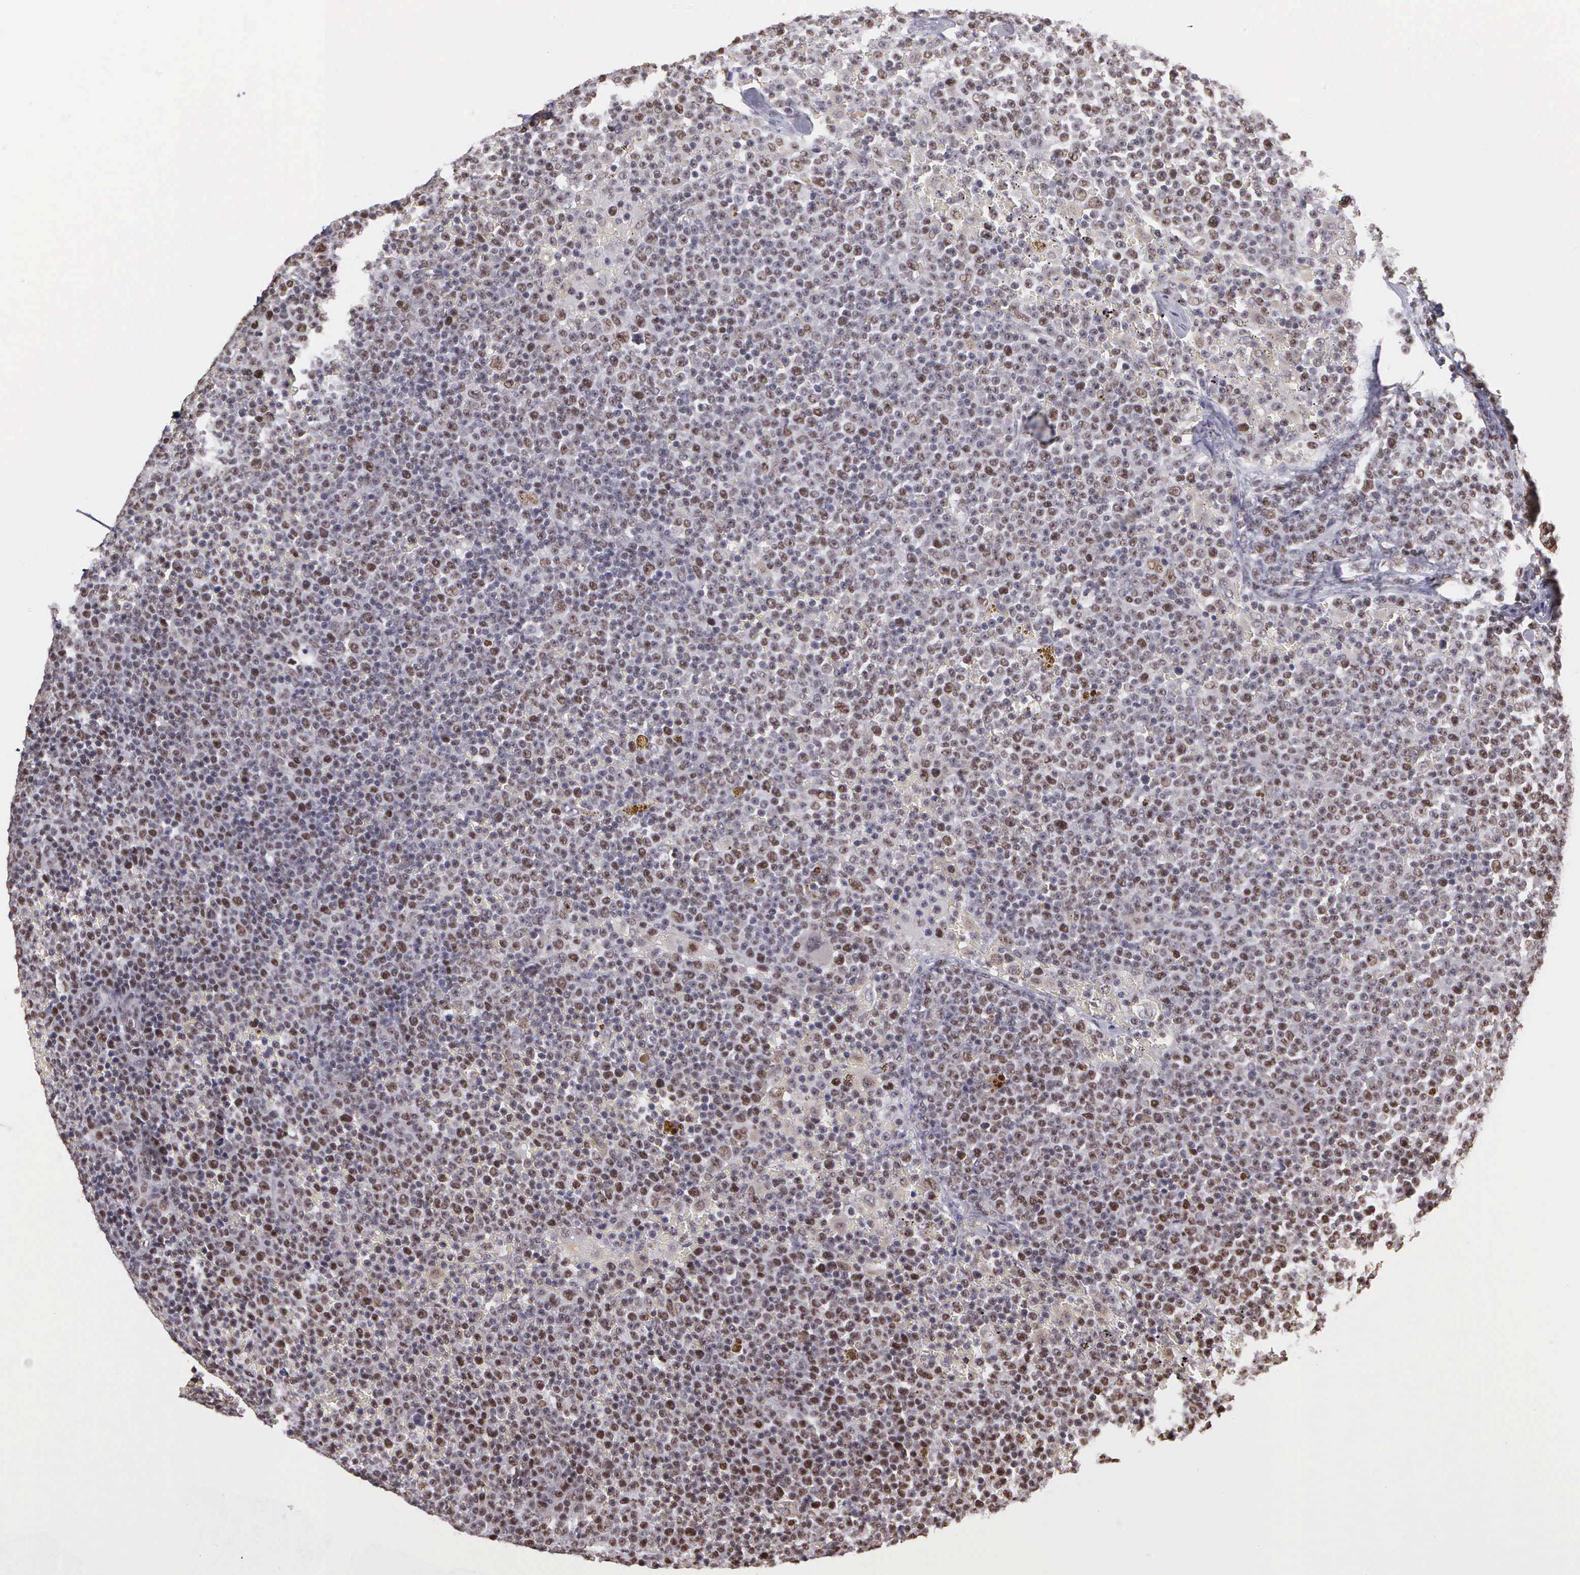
{"staining": {"intensity": "moderate", "quantity": "25%-75%", "location": "nuclear"}, "tissue": "lymphoma", "cell_type": "Tumor cells", "image_type": "cancer", "snomed": [{"axis": "morphology", "description": "Malignant lymphoma, non-Hodgkin's type, Low grade"}, {"axis": "topography", "description": "Lymph node"}], "caption": "DAB (3,3'-diaminobenzidine) immunohistochemical staining of lymphoma shows moderate nuclear protein positivity in approximately 25%-75% of tumor cells.", "gene": "UBR7", "patient": {"sex": "male", "age": 50}}